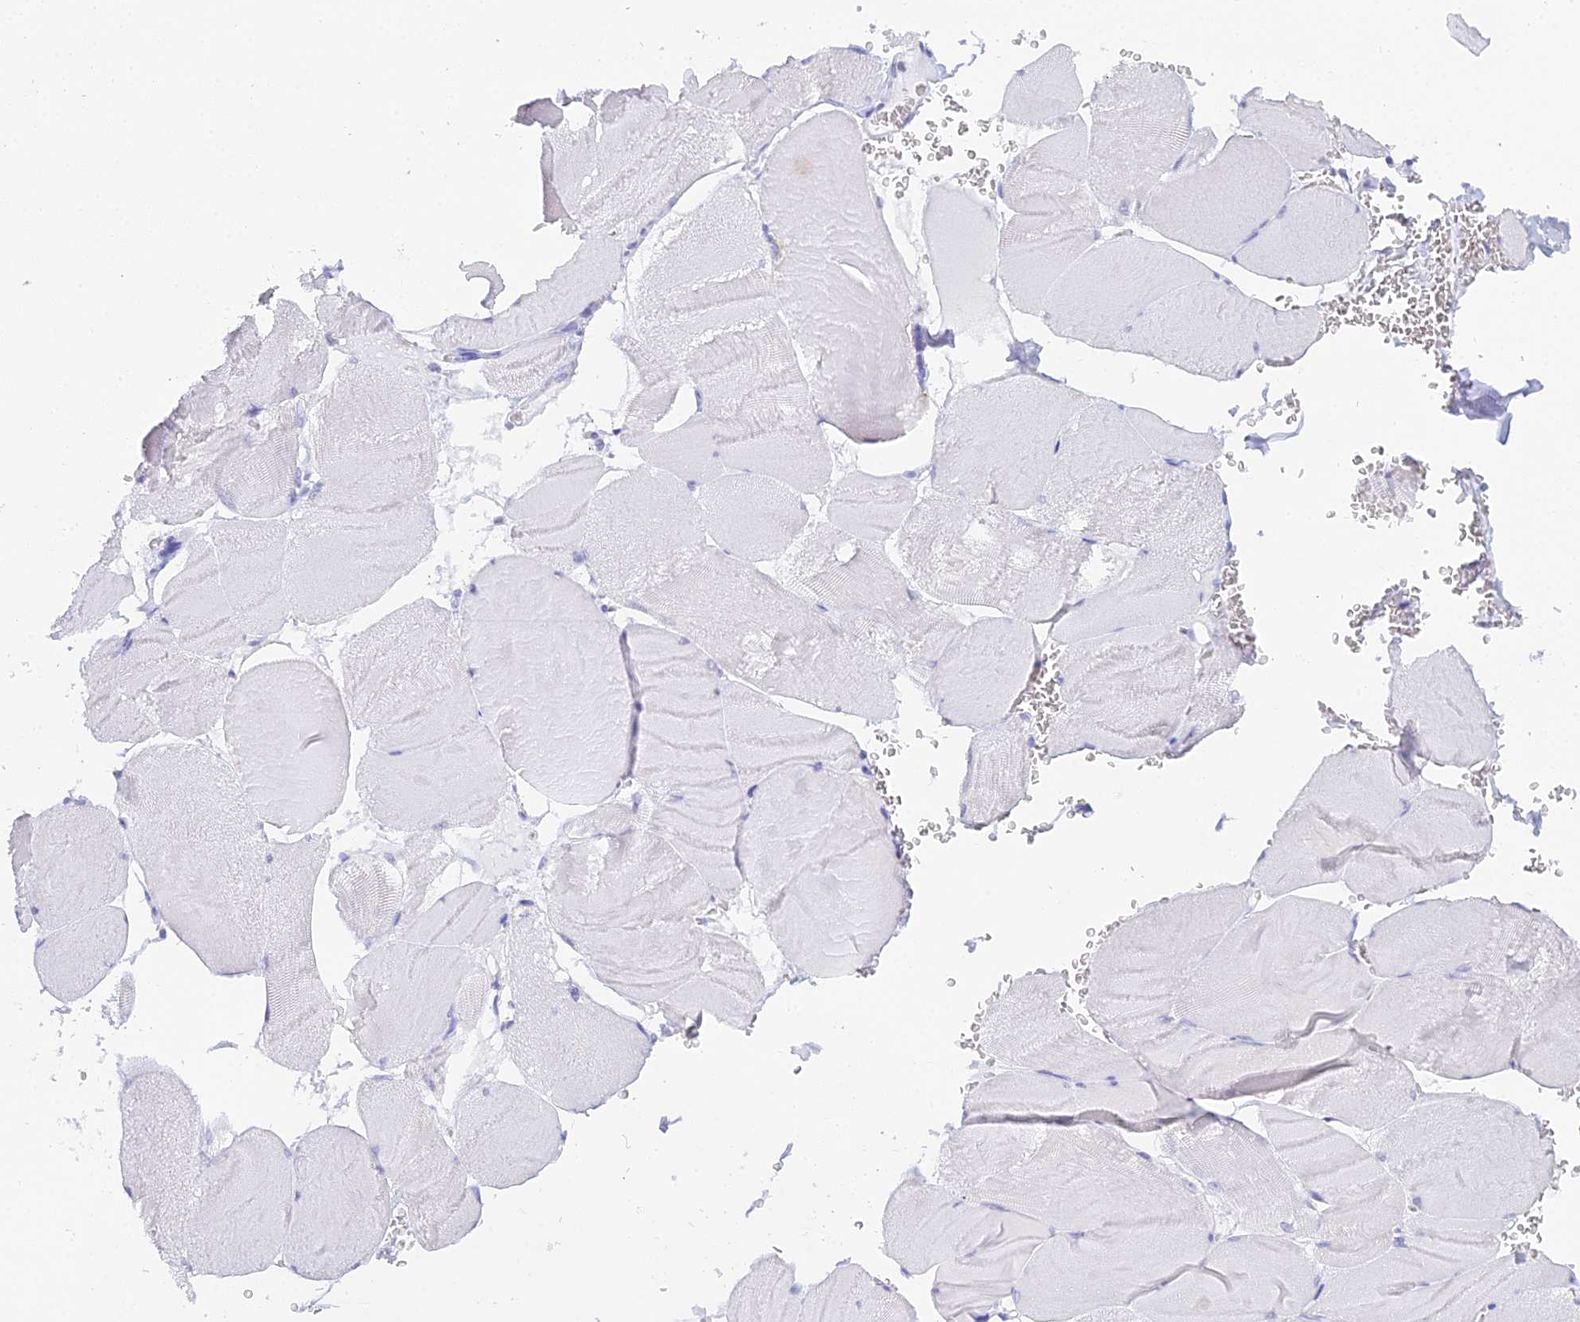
{"staining": {"intensity": "negative", "quantity": "none", "location": "none"}, "tissue": "skeletal muscle", "cell_type": "Myocytes", "image_type": "normal", "snomed": [{"axis": "morphology", "description": "Normal tissue, NOS"}, {"axis": "morphology", "description": "Basal cell carcinoma"}, {"axis": "topography", "description": "Skeletal muscle"}], "caption": "The micrograph demonstrates no staining of myocytes in unremarkable skeletal muscle.", "gene": "MCM2", "patient": {"sex": "female", "age": 64}}